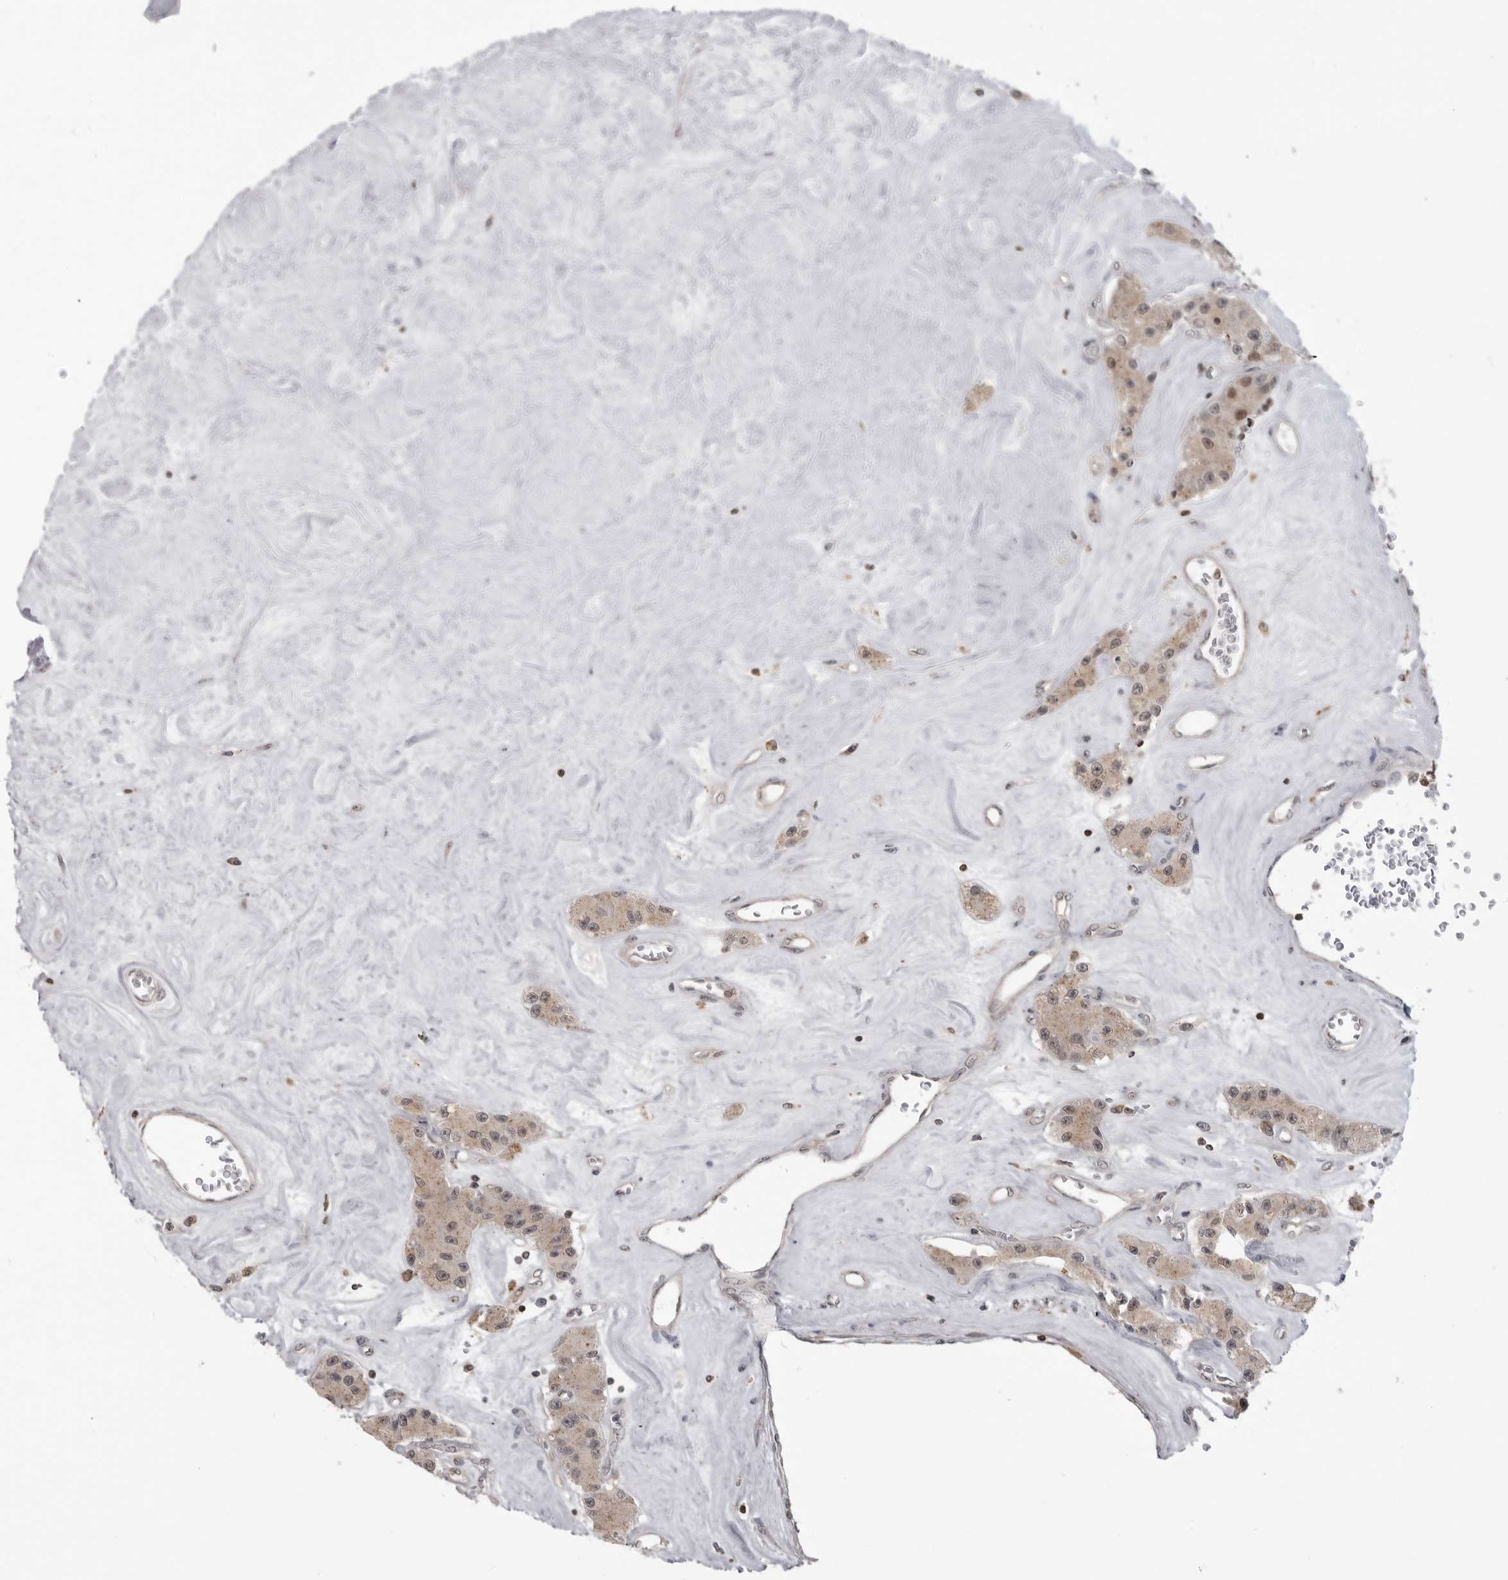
{"staining": {"intensity": "moderate", "quantity": ">75%", "location": "cytoplasmic/membranous,nuclear"}, "tissue": "carcinoid", "cell_type": "Tumor cells", "image_type": "cancer", "snomed": [{"axis": "morphology", "description": "Carcinoid, malignant, NOS"}, {"axis": "topography", "description": "Pancreas"}], "caption": "A brown stain highlights moderate cytoplasmic/membranous and nuclear positivity of a protein in malignant carcinoid tumor cells.", "gene": "PDCL3", "patient": {"sex": "male", "age": 41}}